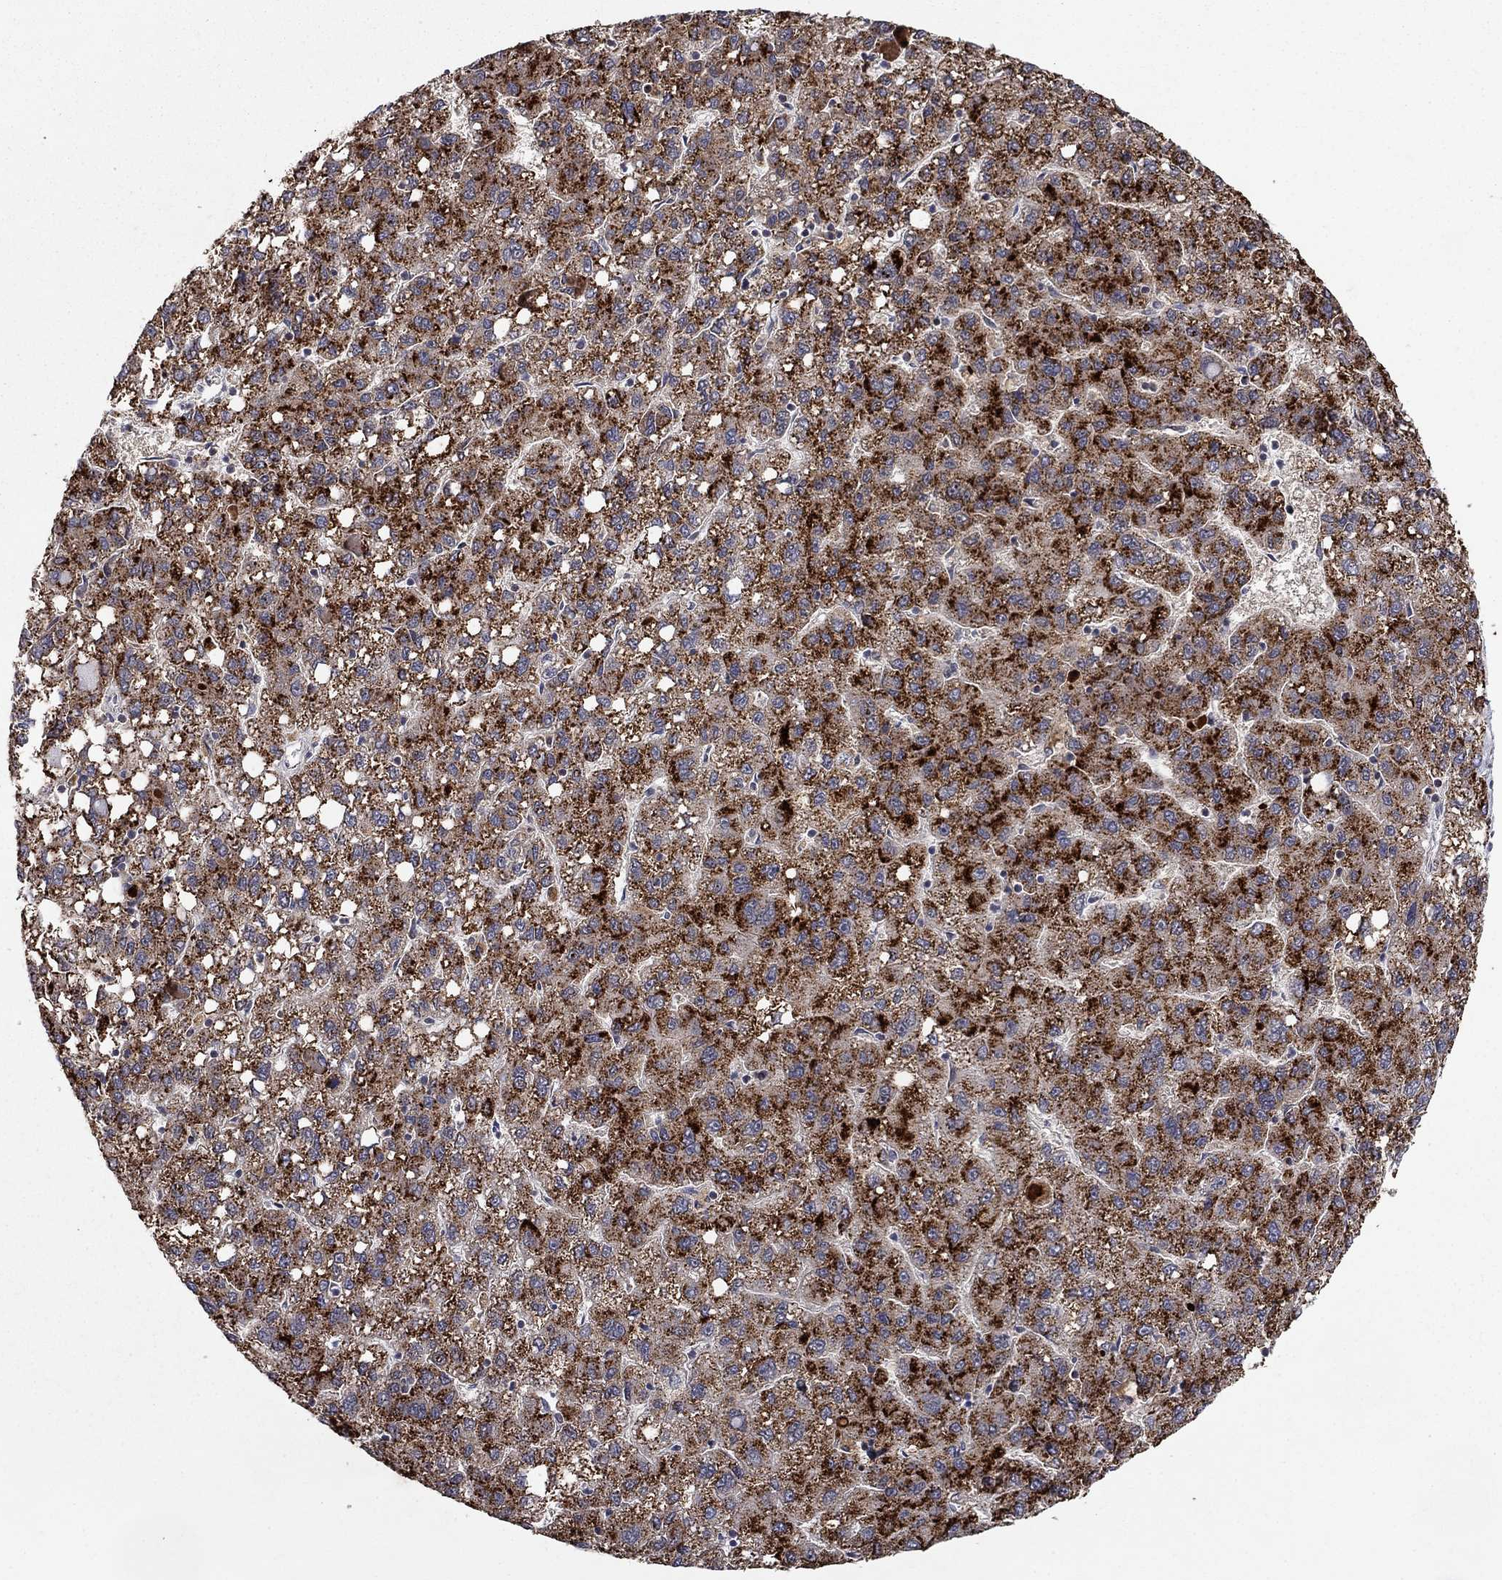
{"staining": {"intensity": "strong", "quantity": ">75%", "location": "cytoplasmic/membranous"}, "tissue": "liver cancer", "cell_type": "Tumor cells", "image_type": "cancer", "snomed": [{"axis": "morphology", "description": "Carcinoma, Hepatocellular, NOS"}, {"axis": "topography", "description": "Liver"}], "caption": "IHC (DAB) staining of hepatocellular carcinoma (liver) displays strong cytoplasmic/membranous protein expression in about >75% of tumor cells. (DAB (3,3'-diaminobenzidine) = brown stain, brightfield microscopy at high magnification).", "gene": "LPCAT4", "patient": {"sex": "female", "age": 82}}